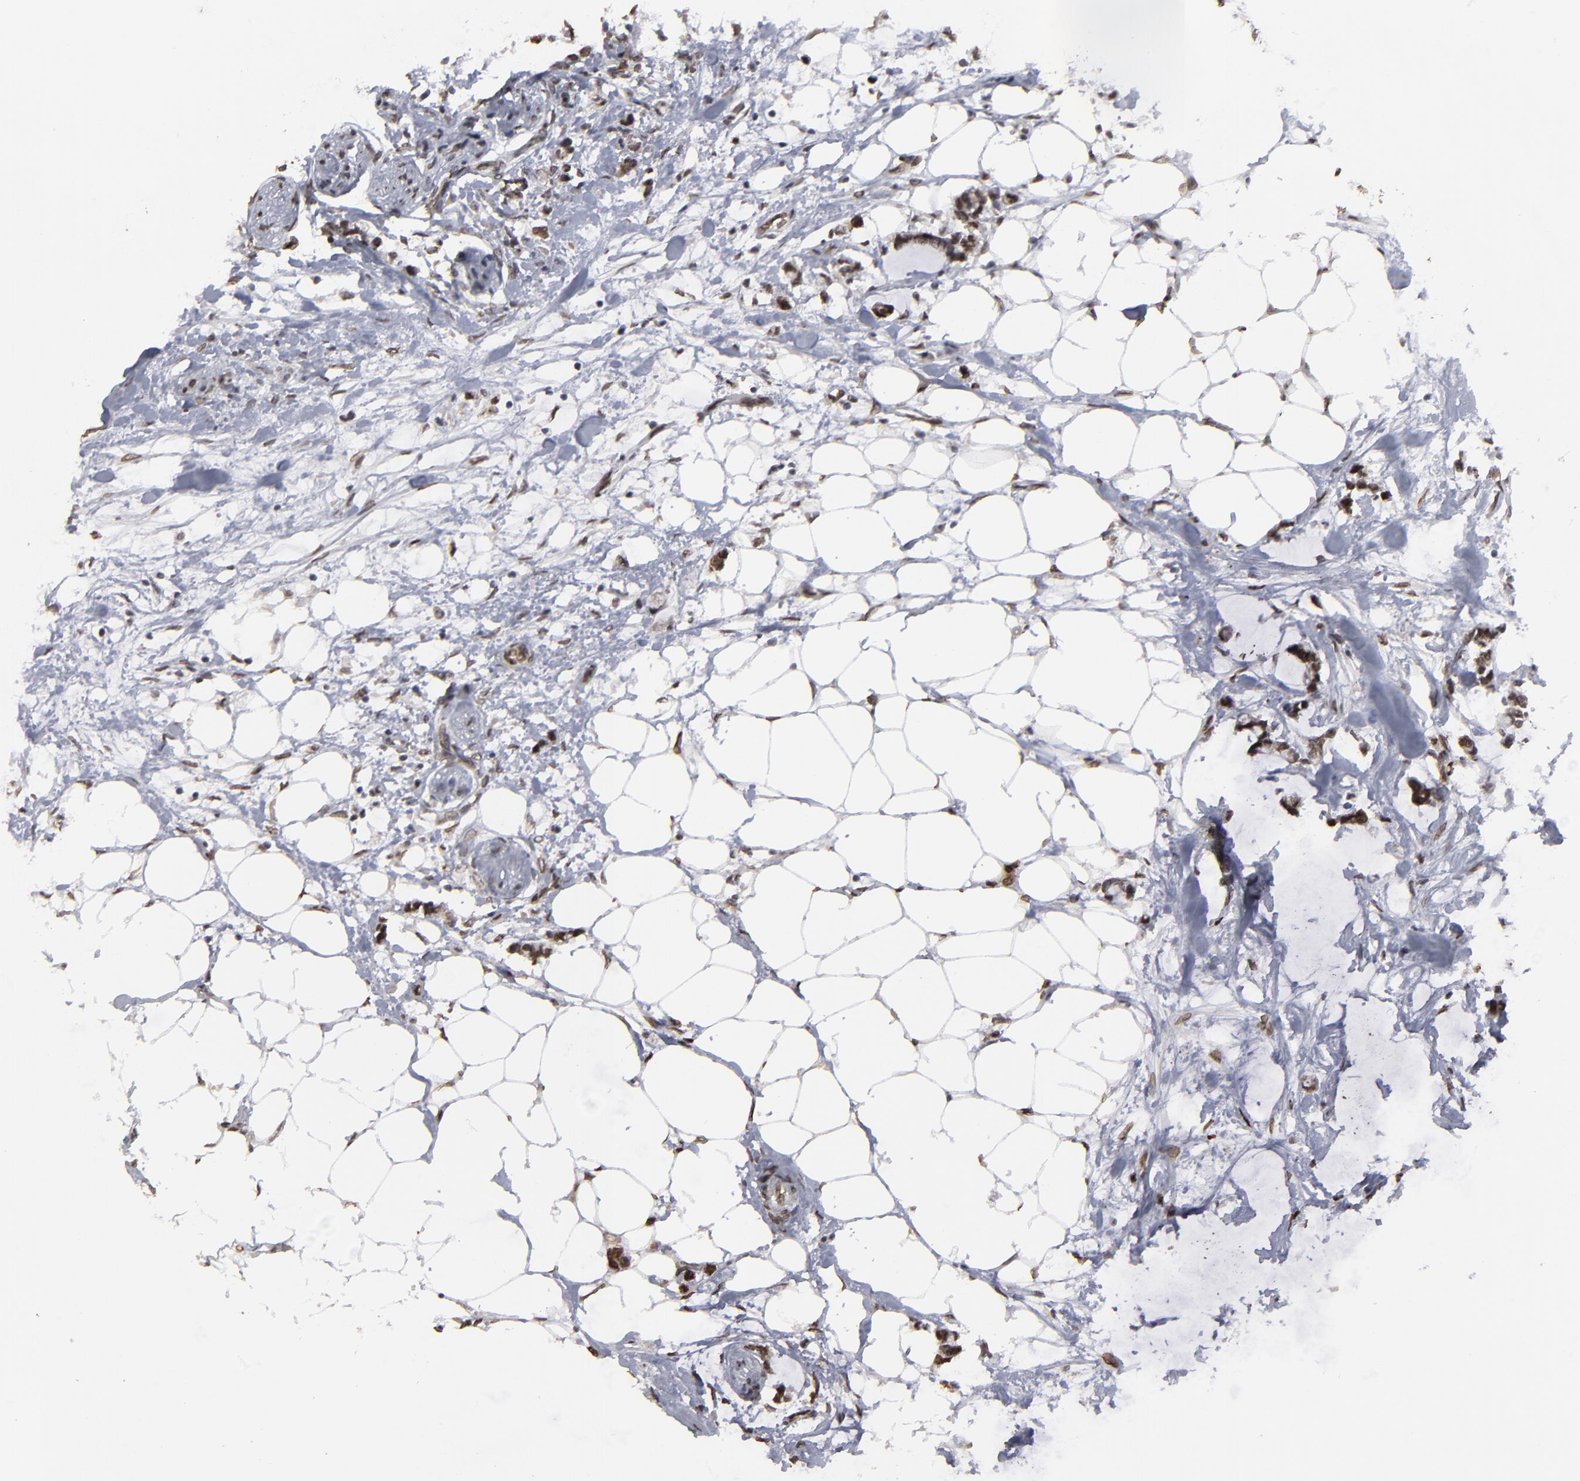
{"staining": {"intensity": "moderate", "quantity": "25%-75%", "location": "nuclear"}, "tissue": "colorectal cancer", "cell_type": "Tumor cells", "image_type": "cancer", "snomed": [{"axis": "morphology", "description": "Normal tissue, NOS"}, {"axis": "morphology", "description": "Adenocarcinoma, NOS"}, {"axis": "topography", "description": "Colon"}, {"axis": "topography", "description": "Peripheral nerve tissue"}], "caption": "The micrograph shows a brown stain indicating the presence of a protein in the nuclear of tumor cells in colorectal adenocarcinoma.", "gene": "BAZ1A", "patient": {"sex": "male", "age": 14}}